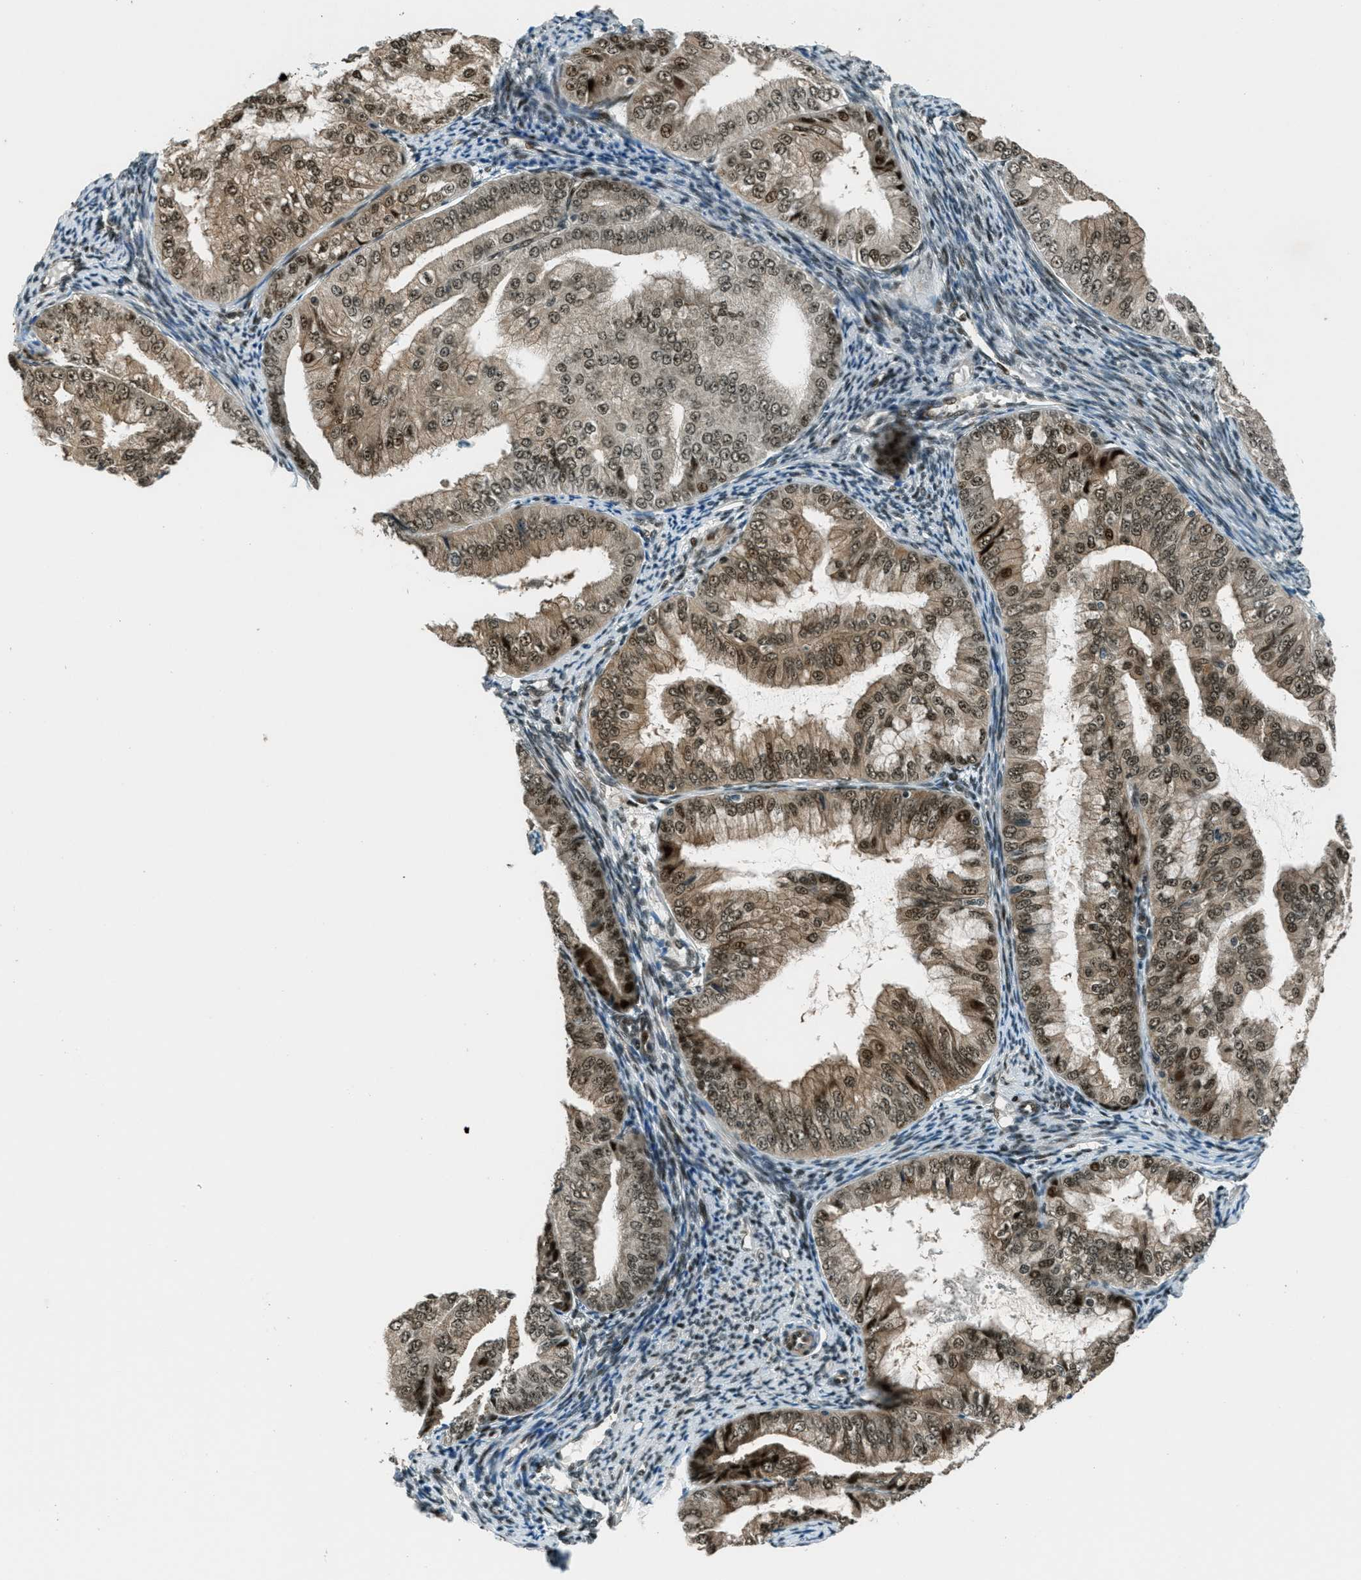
{"staining": {"intensity": "moderate", "quantity": ">75%", "location": "cytoplasmic/membranous,nuclear"}, "tissue": "endometrial cancer", "cell_type": "Tumor cells", "image_type": "cancer", "snomed": [{"axis": "morphology", "description": "Adenocarcinoma, NOS"}, {"axis": "topography", "description": "Endometrium"}], "caption": "This image demonstrates immunohistochemistry (IHC) staining of adenocarcinoma (endometrial), with medium moderate cytoplasmic/membranous and nuclear positivity in approximately >75% of tumor cells.", "gene": "FOXM1", "patient": {"sex": "female", "age": 63}}